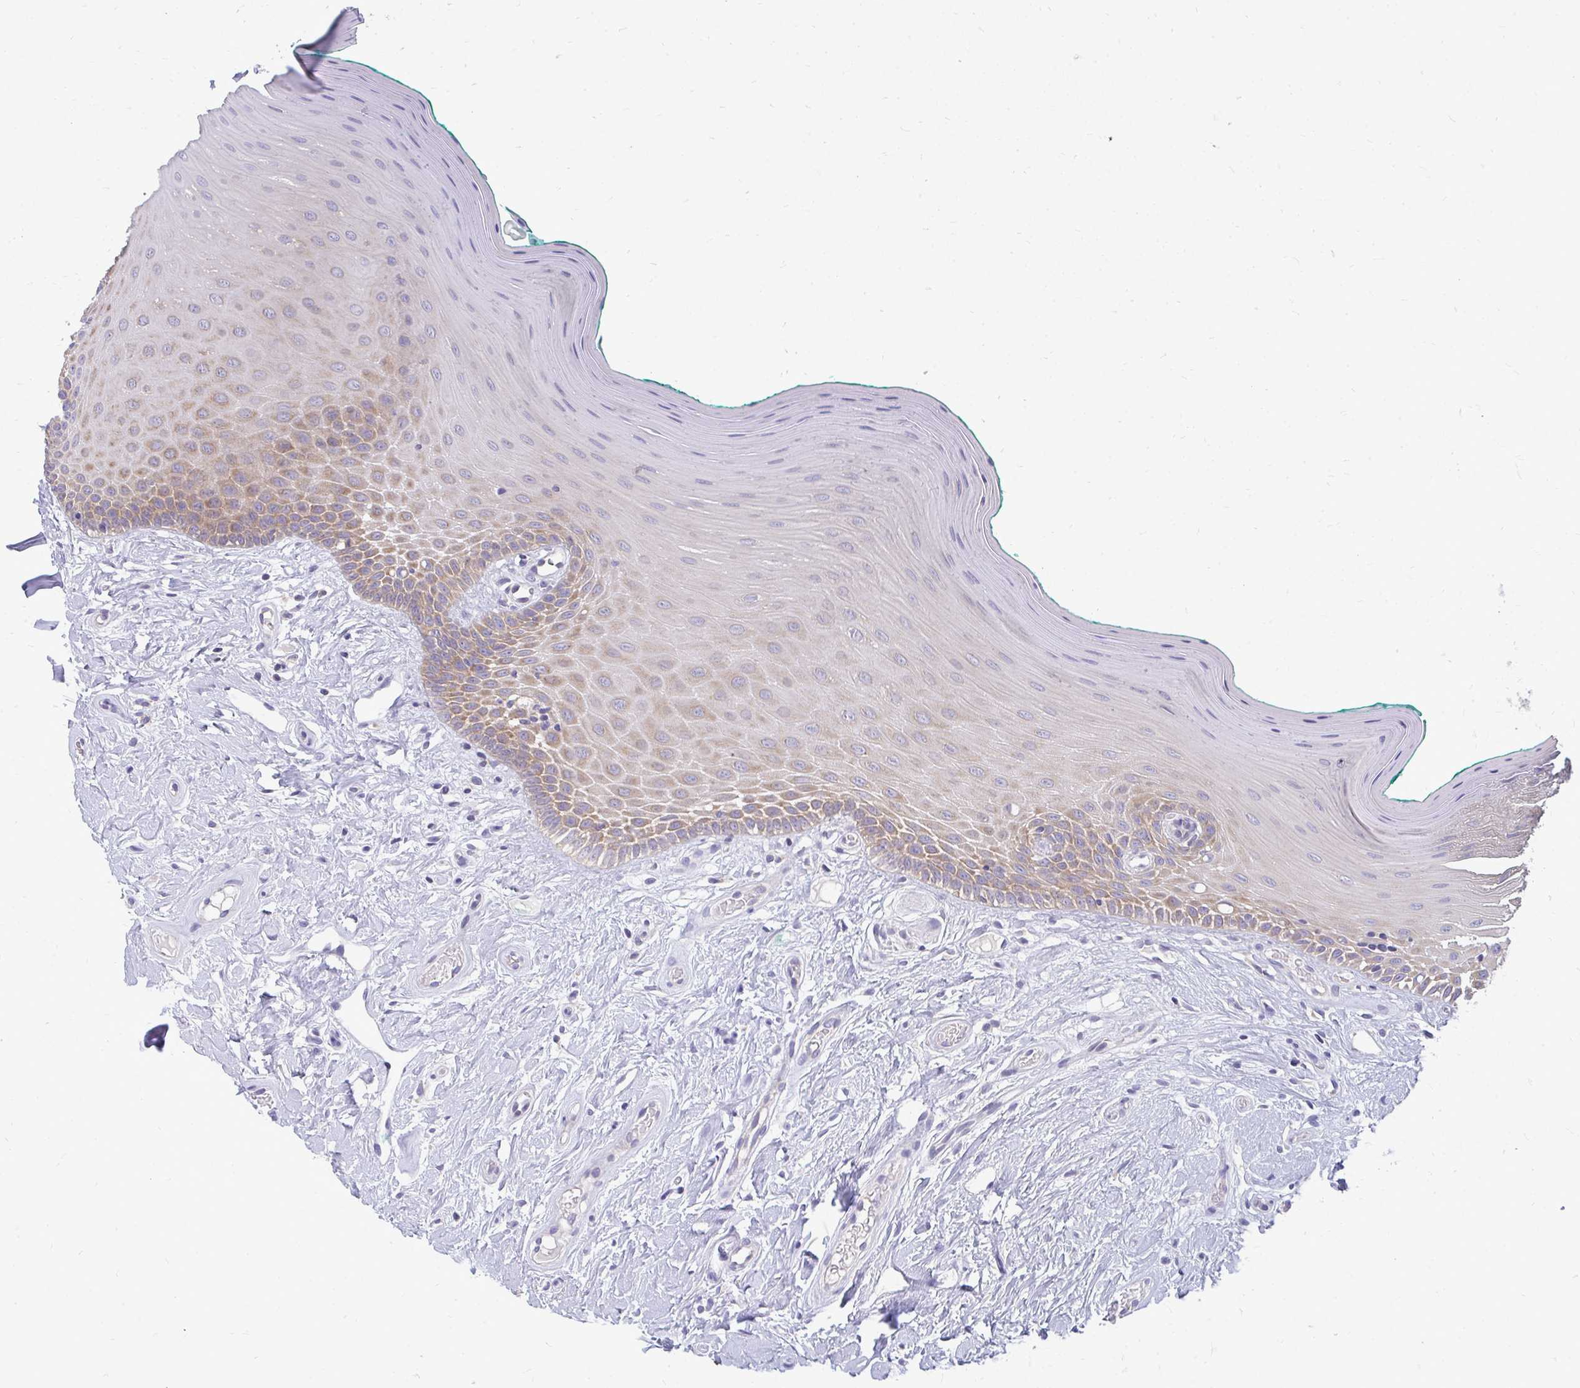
{"staining": {"intensity": "moderate", "quantity": "25%-75%", "location": "cytoplasmic/membranous"}, "tissue": "oral mucosa", "cell_type": "Squamous epithelial cells", "image_type": "normal", "snomed": [{"axis": "morphology", "description": "Normal tissue, NOS"}, {"axis": "topography", "description": "Oral tissue"}], "caption": "Immunohistochemical staining of normal human oral mucosa shows medium levels of moderate cytoplasmic/membranous positivity in approximately 25%-75% of squamous epithelial cells. The staining was performed using DAB (3,3'-diaminobenzidine) to visualize the protein expression in brown, while the nuclei were stained in blue with hematoxylin (Magnification: 20x).", "gene": "RPLP2", "patient": {"sex": "female", "age": 40}}